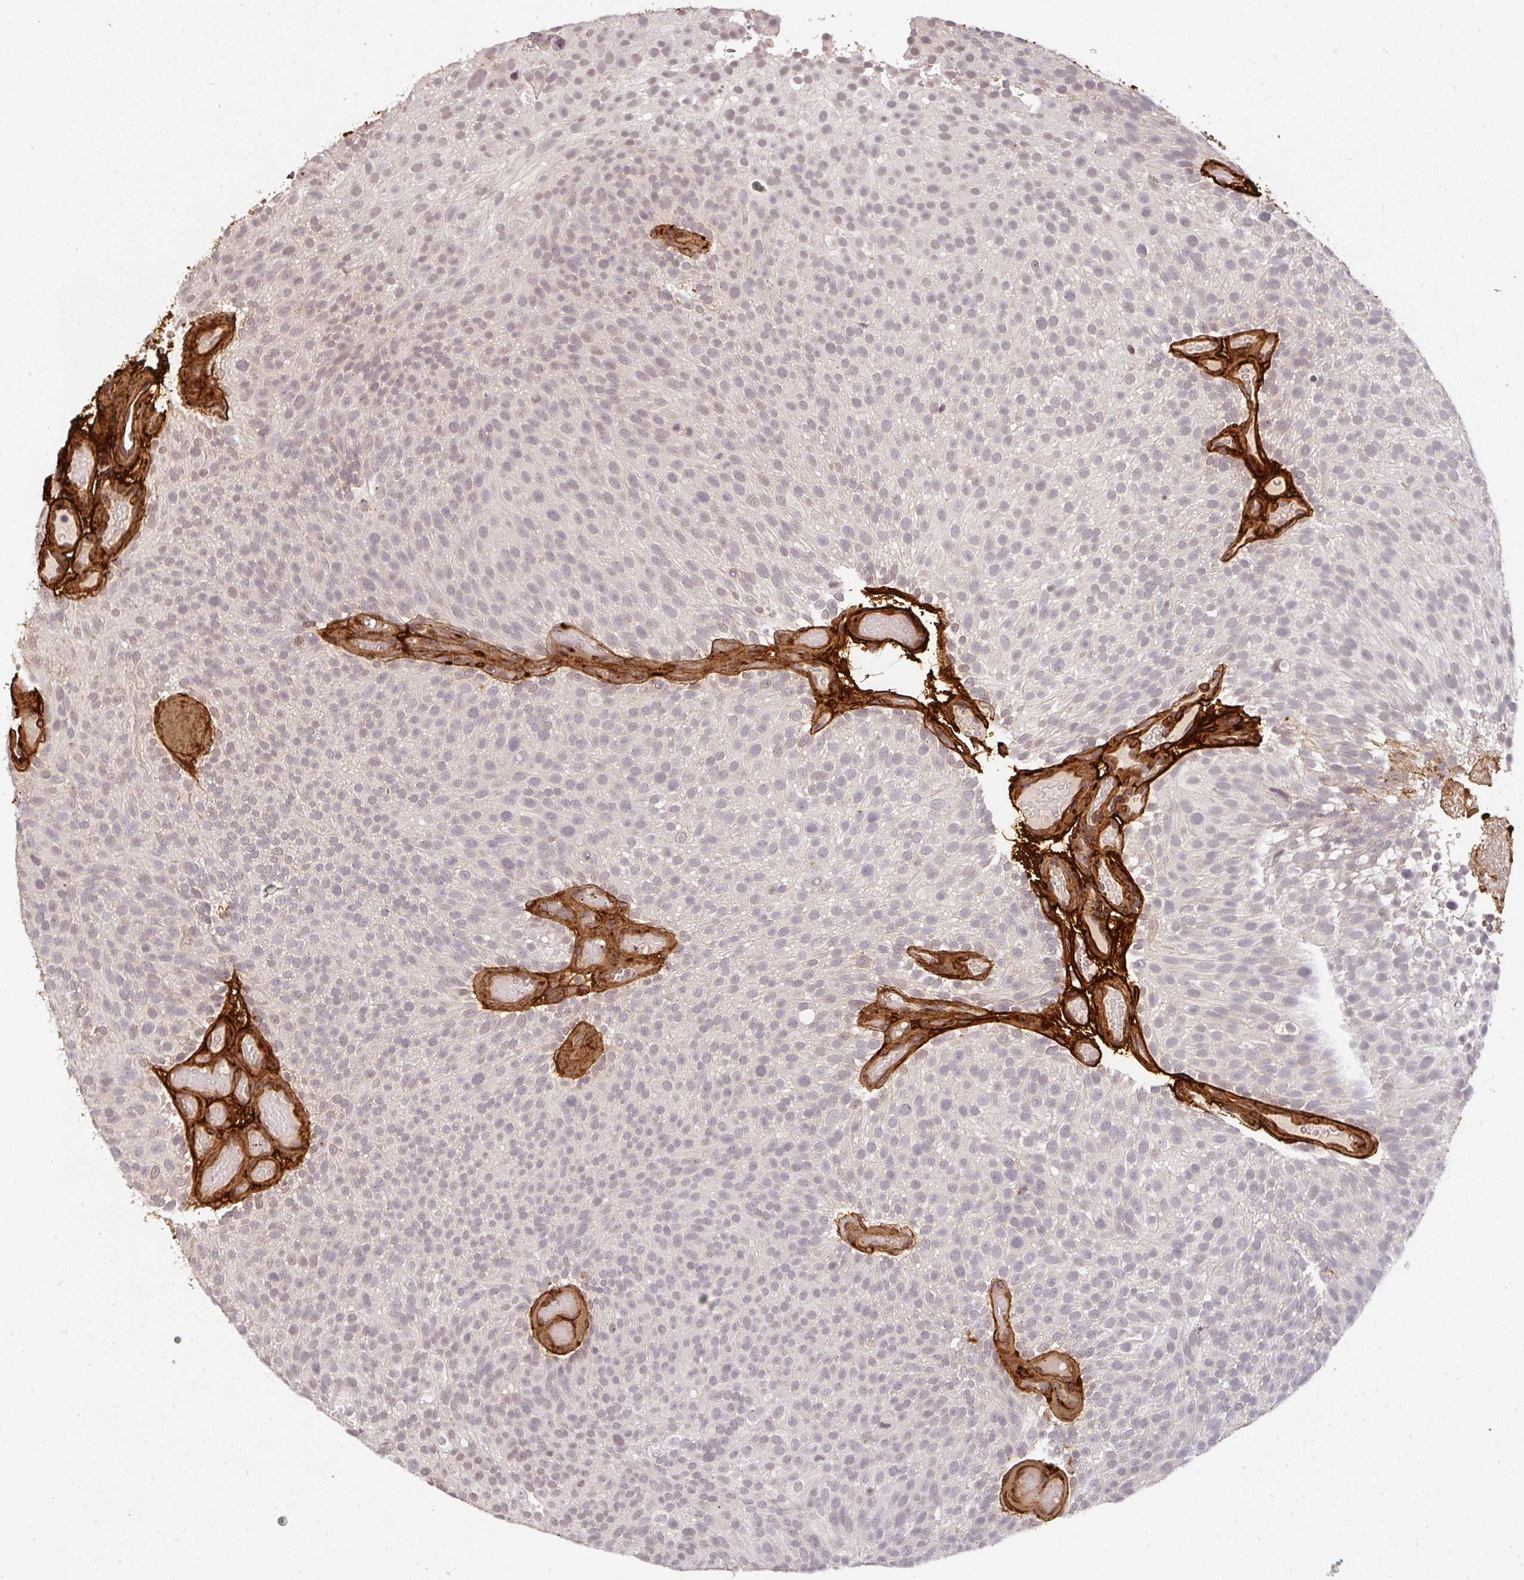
{"staining": {"intensity": "weak", "quantity": "<25%", "location": "nuclear"}, "tissue": "urothelial cancer", "cell_type": "Tumor cells", "image_type": "cancer", "snomed": [{"axis": "morphology", "description": "Urothelial carcinoma, Low grade"}, {"axis": "topography", "description": "Urinary bladder"}], "caption": "Immunohistochemical staining of human low-grade urothelial carcinoma displays no significant expression in tumor cells.", "gene": "COL3A1", "patient": {"sex": "male", "age": 78}}